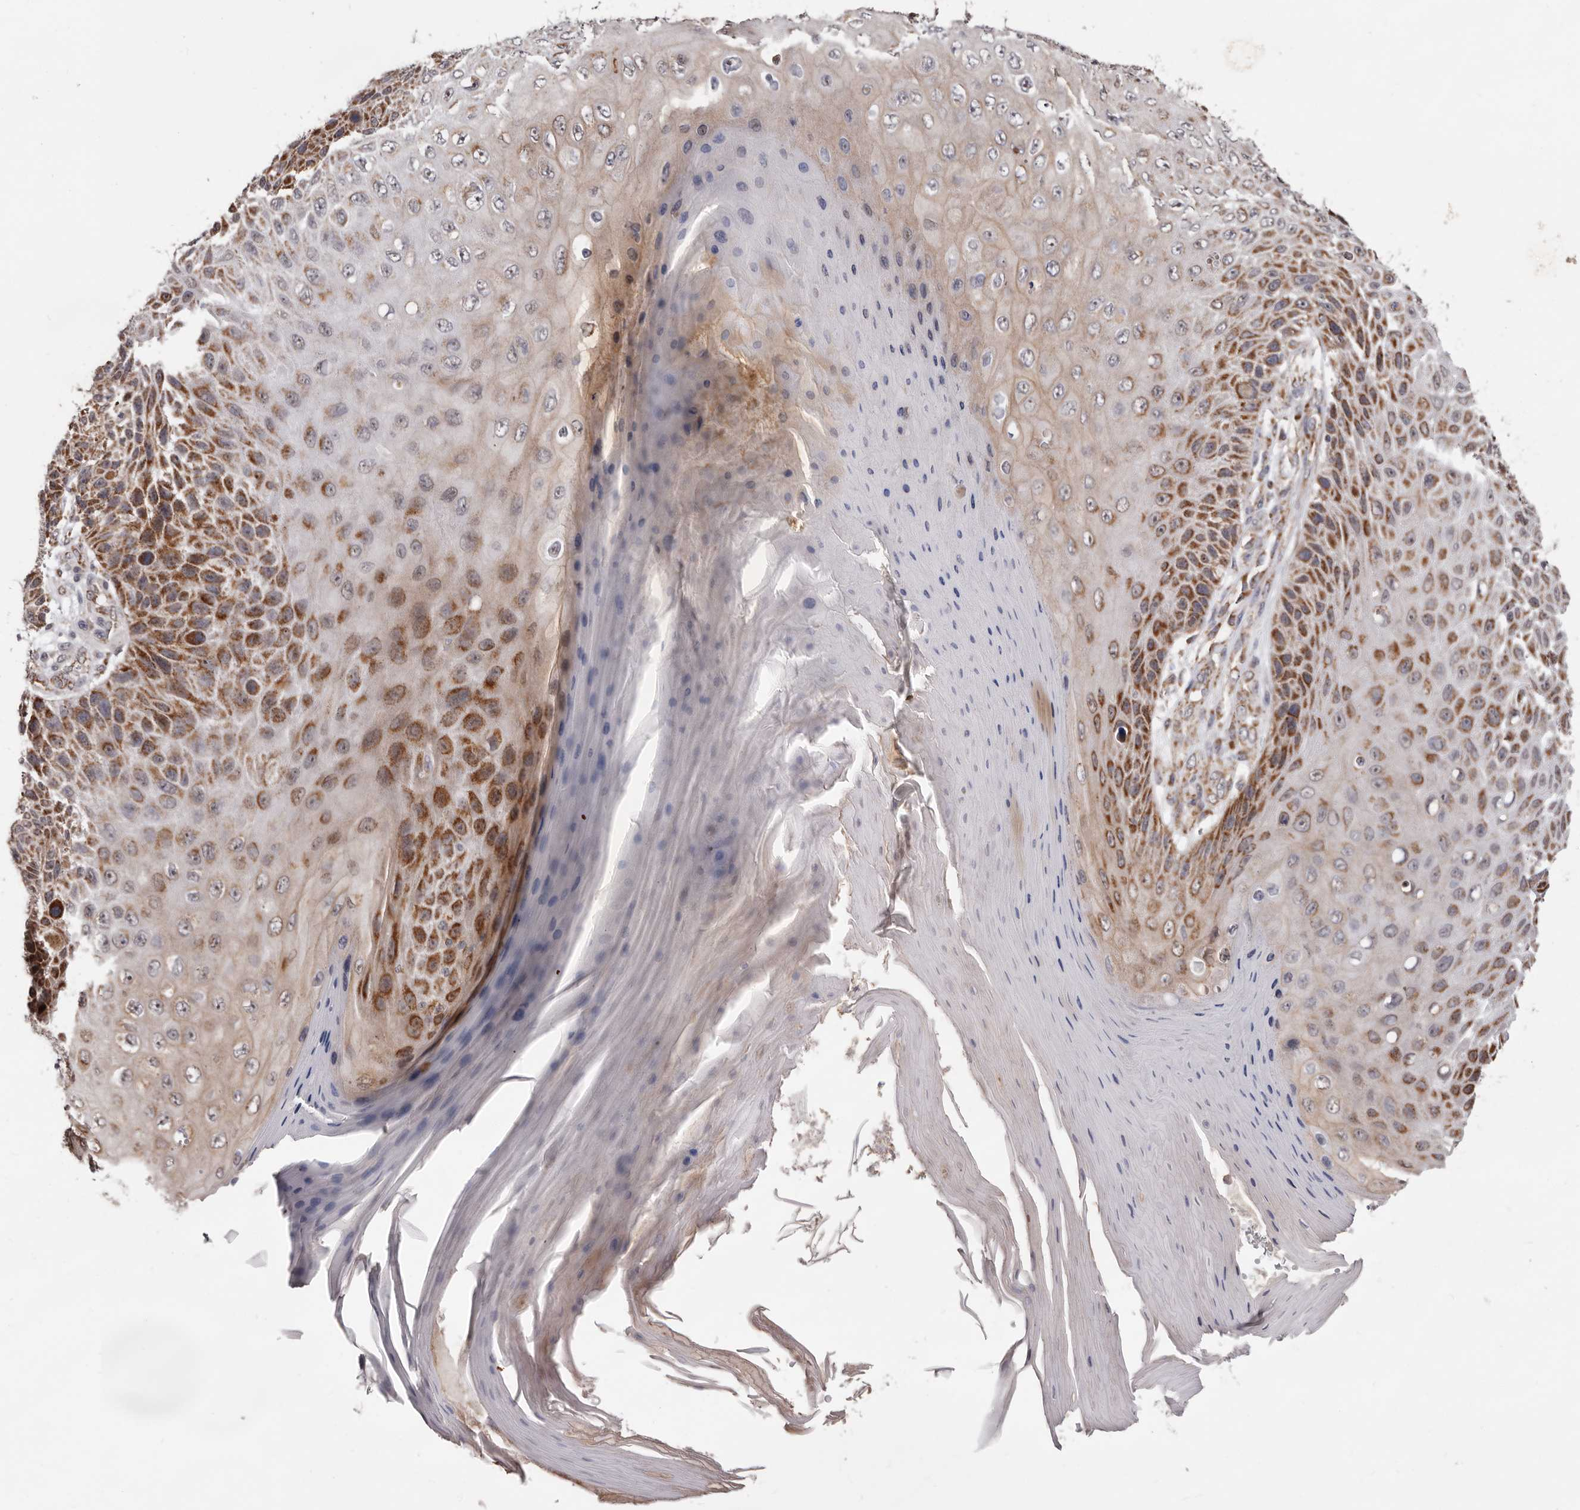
{"staining": {"intensity": "moderate", "quantity": "25%-75%", "location": "cytoplasmic/membranous"}, "tissue": "skin cancer", "cell_type": "Tumor cells", "image_type": "cancer", "snomed": [{"axis": "morphology", "description": "Squamous cell carcinoma, NOS"}, {"axis": "topography", "description": "Skin"}], "caption": "Protein analysis of skin squamous cell carcinoma tissue demonstrates moderate cytoplasmic/membranous positivity in about 25%-75% of tumor cells. (IHC, brightfield microscopy, high magnification).", "gene": "MRPL18", "patient": {"sex": "female", "age": 88}}